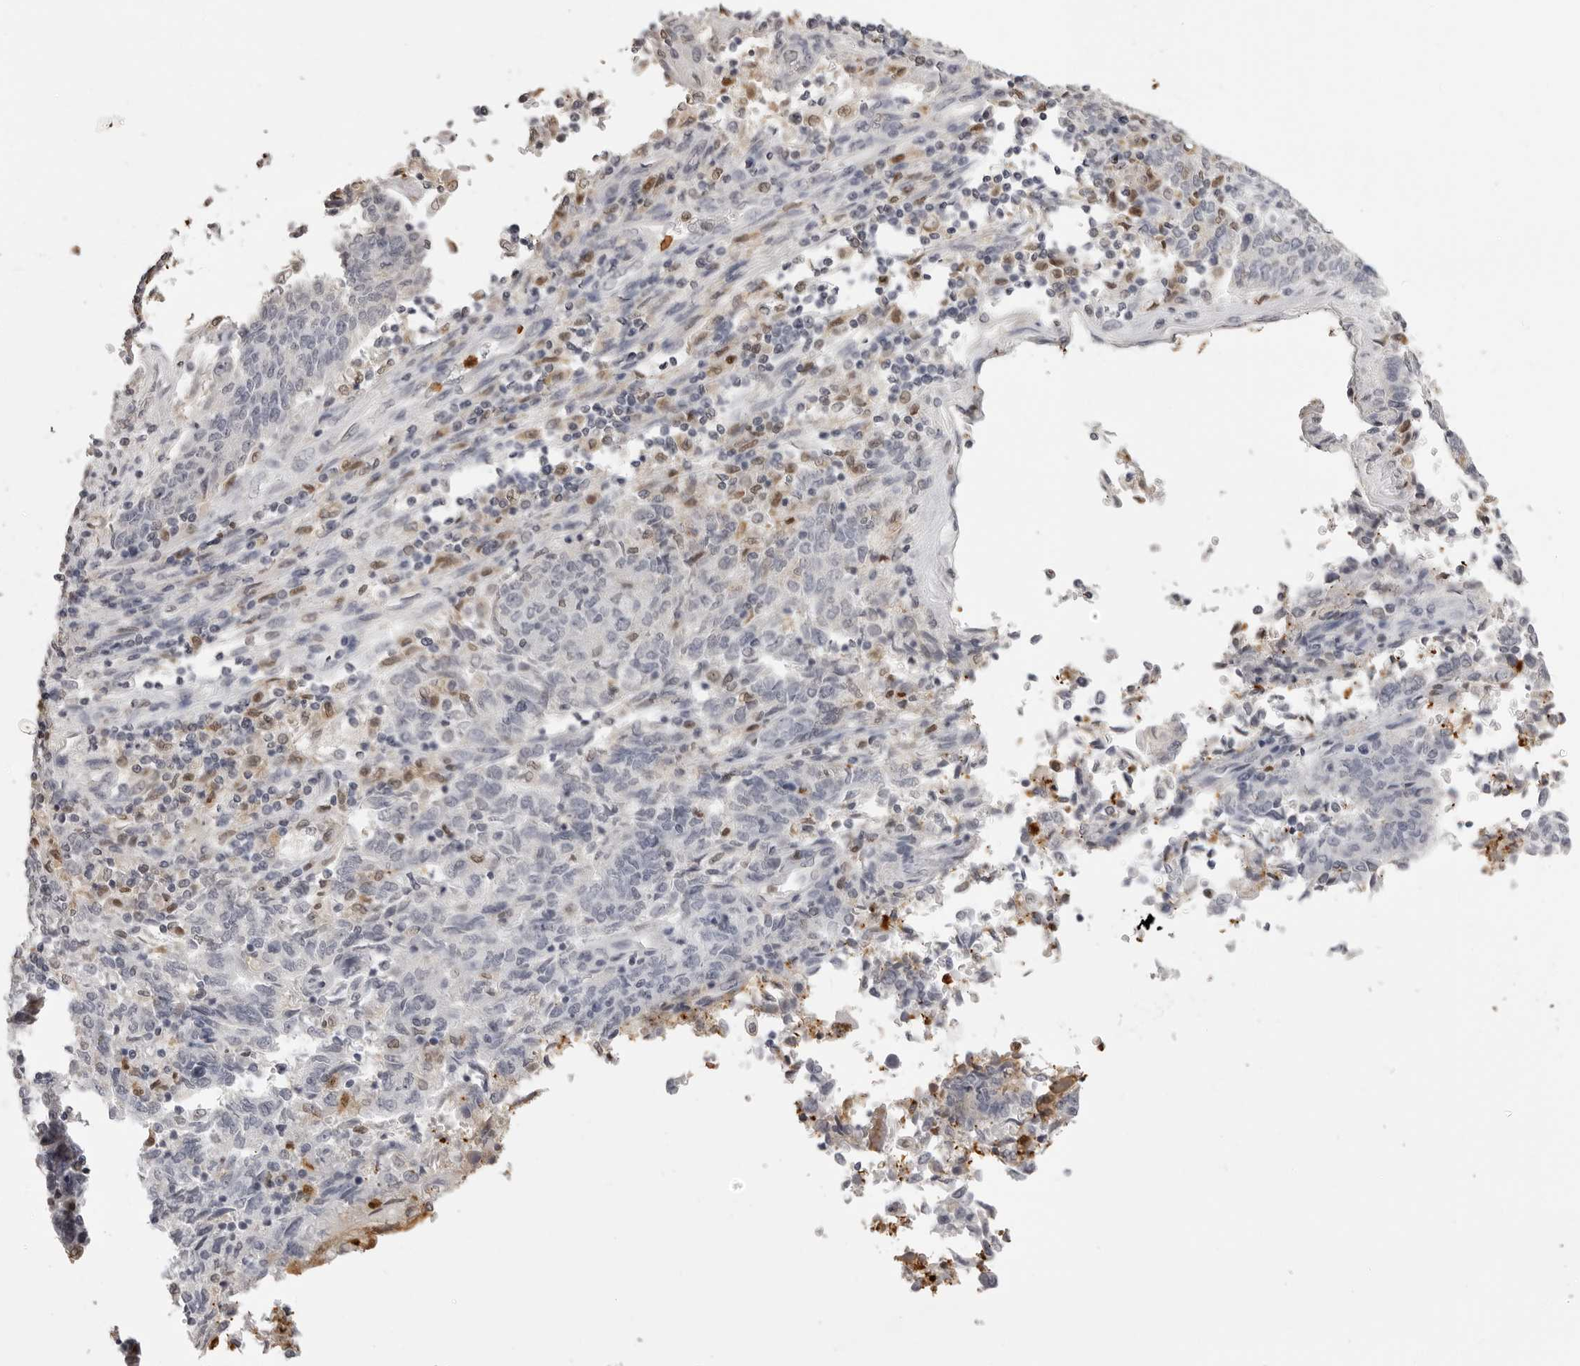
{"staining": {"intensity": "negative", "quantity": "none", "location": "none"}, "tissue": "endometrial cancer", "cell_type": "Tumor cells", "image_type": "cancer", "snomed": [{"axis": "morphology", "description": "Adenocarcinoma, NOS"}, {"axis": "topography", "description": "Endometrium"}], "caption": "The histopathology image shows no staining of tumor cells in endometrial adenocarcinoma.", "gene": "IL31", "patient": {"sex": "female", "age": 80}}